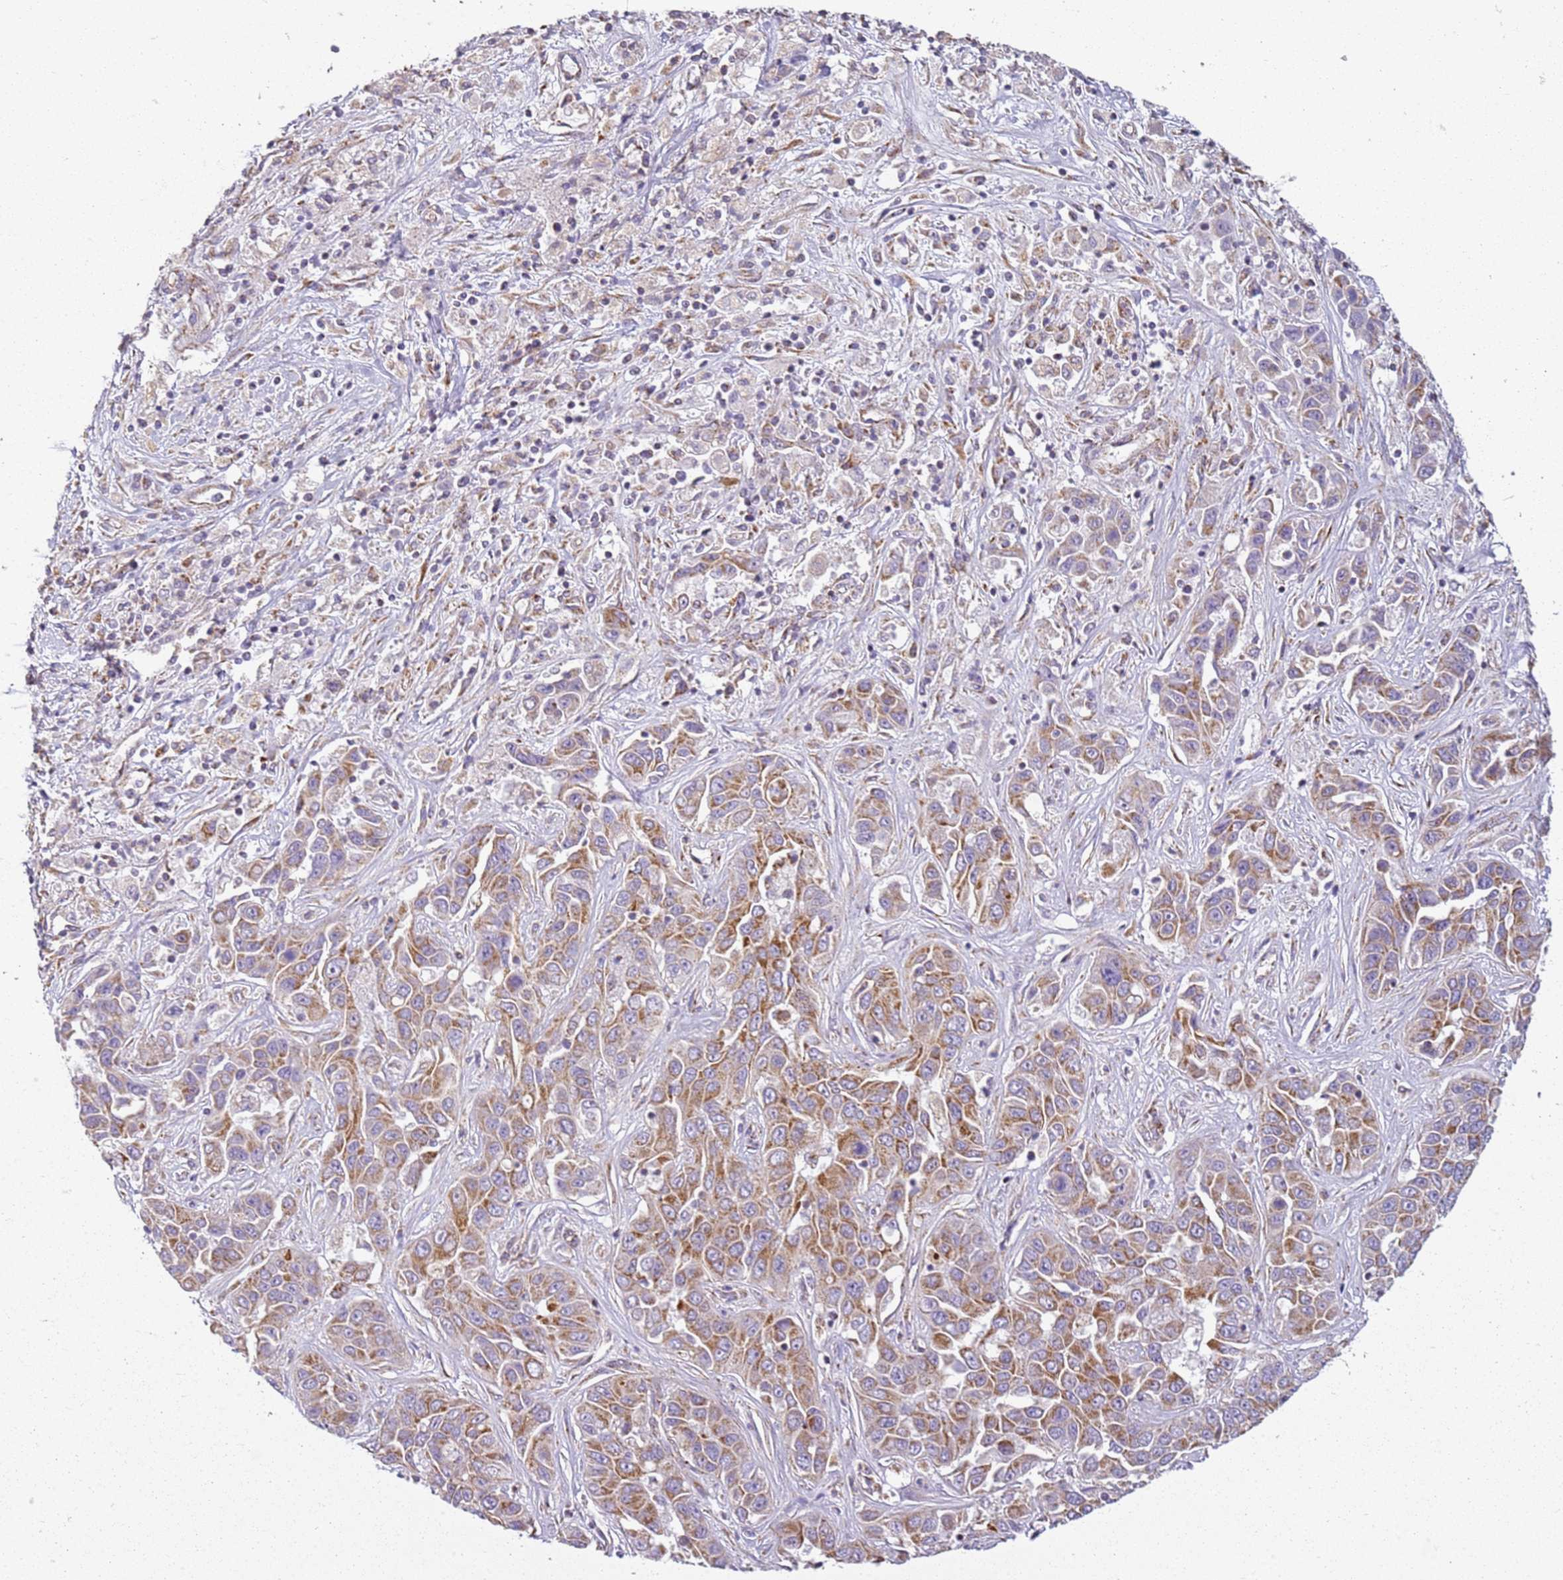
{"staining": {"intensity": "strong", "quantity": "25%-75%", "location": "cytoplasmic/membranous"}, "tissue": "liver cancer", "cell_type": "Tumor cells", "image_type": "cancer", "snomed": [{"axis": "morphology", "description": "Cholangiocarcinoma"}, {"axis": "topography", "description": "Liver"}], "caption": "Immunohistochemical staining of cholangiocarcinoma (liver) reveals high levels of strong cytoplasmic/membranous staining in about 25%-75% of tumor cells.", "gene": "TMEM200C", "patient": {"sex": "female", "age": 52}}